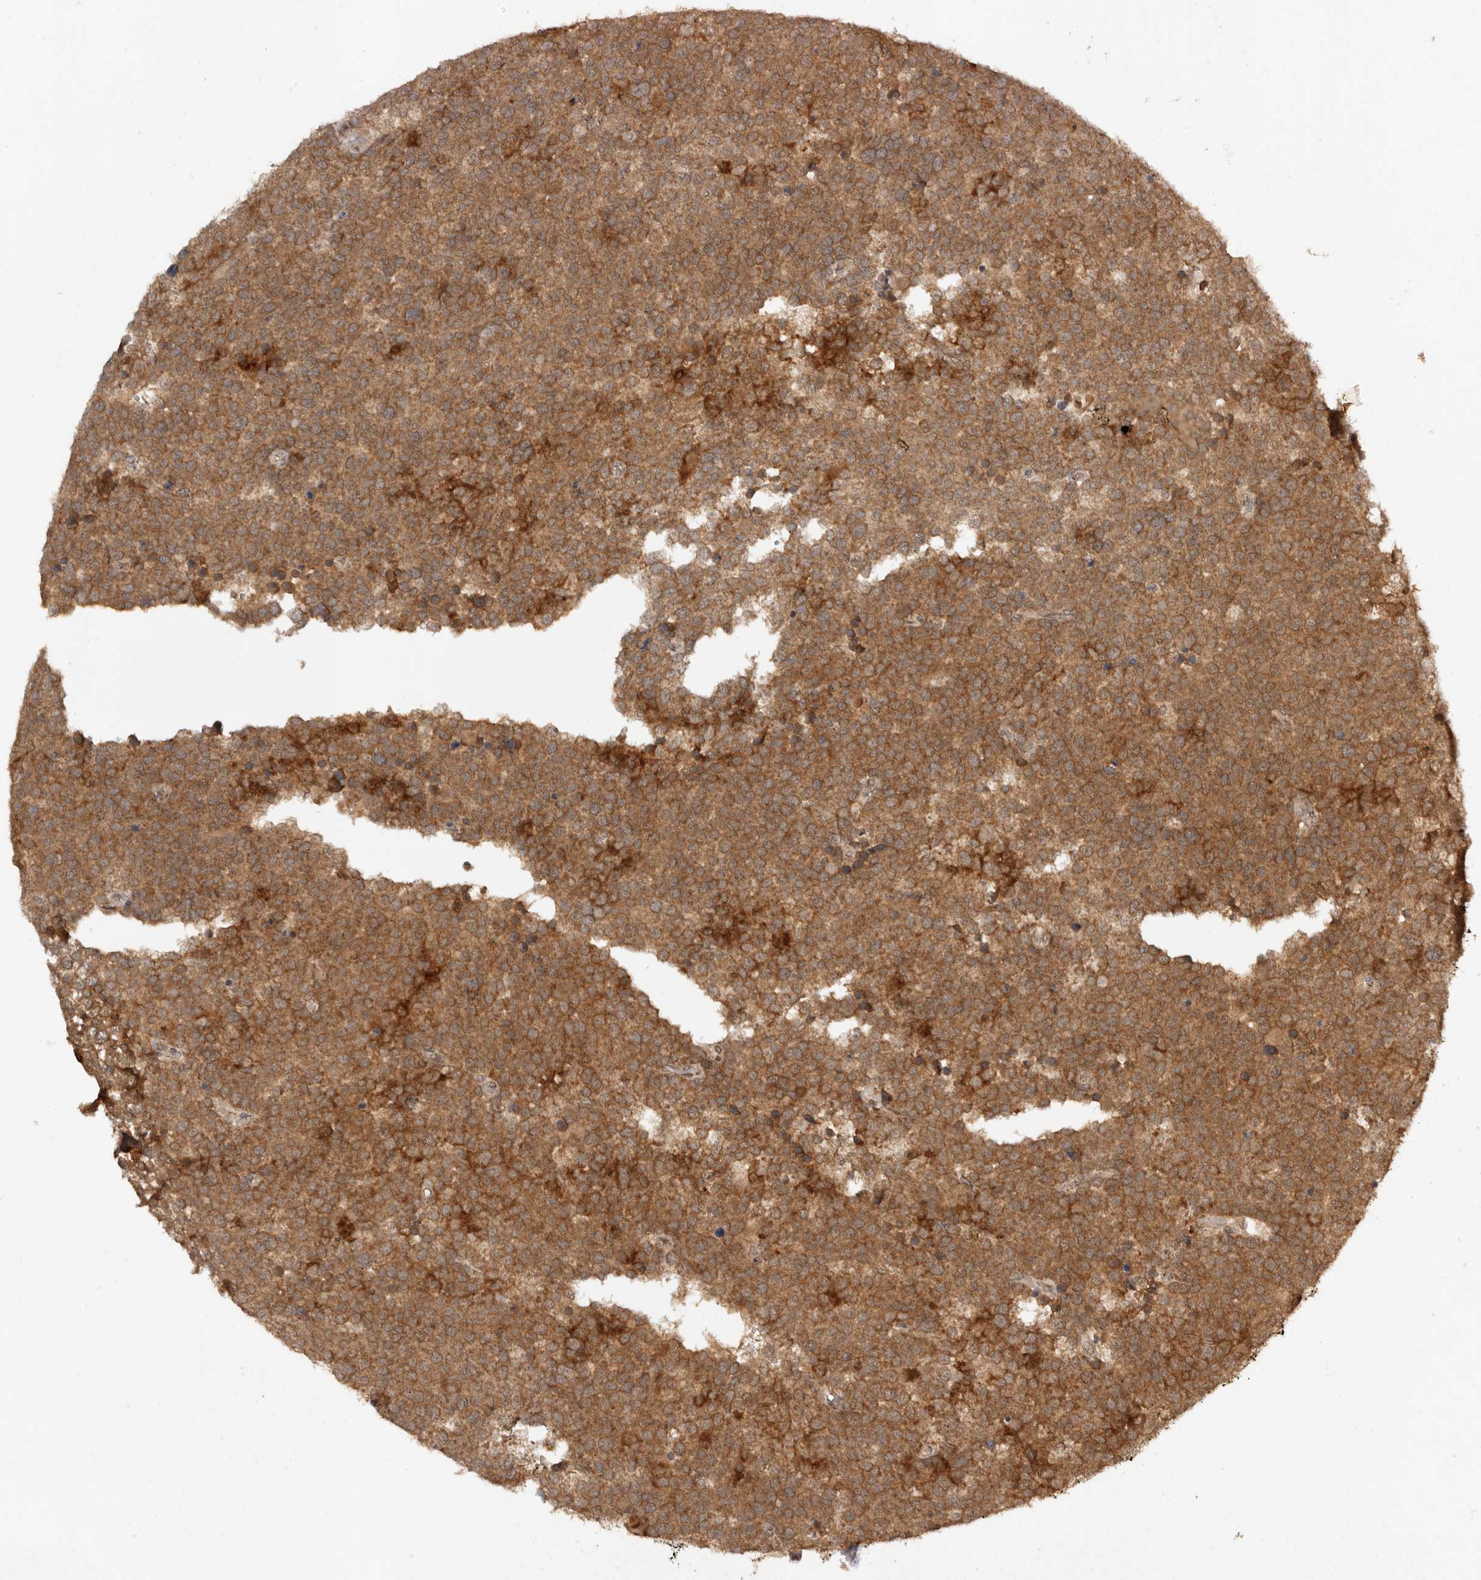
{"staining": {"intensity": "moderate", "quantity": ">75%", "location": "cytoplasmic/membranous"}, "tissue": "testis cancer", "cell_type": "Tumor cells", "image_type": "cancer", "snomed": [{"axis": "morphology", "description": "Seminoma, NOS"}, {"axis": "topography", "description": "Testis"}], "caption": "Immunohistochemistry (IHC) (DAB) staining of human testis cancer demonstrates moderate cytoplasmic/membranous protein staining in approximately >75% of tumor cells.", "gene": "TARS2", "patient": {"sex": "male", "age": 71}}